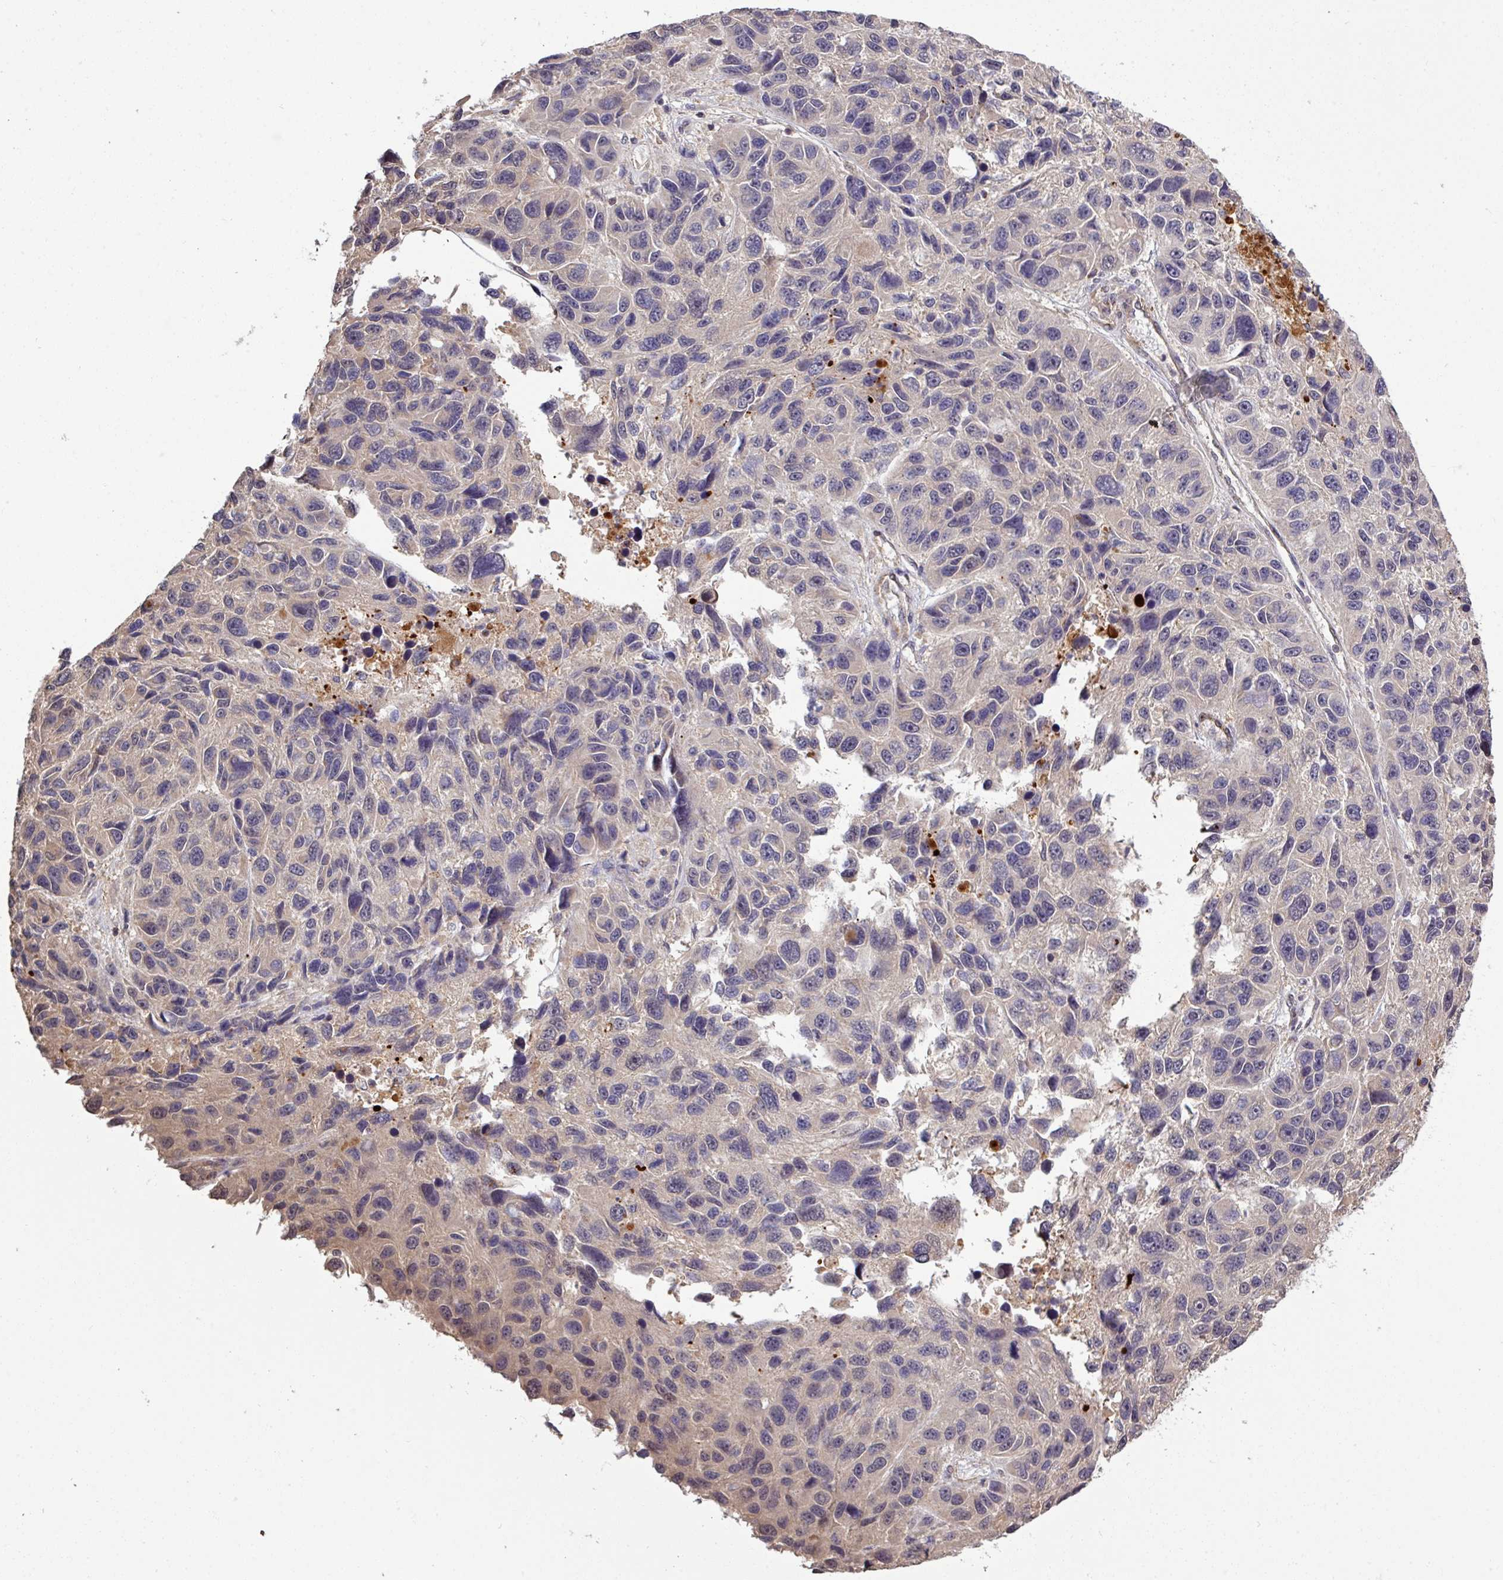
{"staining": {"intensity": "negative", "quantity": "none", "location": "none"}, "tissue": "melanoma", "cell_type": "Tumor cells", "image_type": "cancer", "snomed": [{"axis": "morphology", "description": "Malignant melanoma, NOS"}, {"axis": "topography", "description": "Skin"}], "caption": "Immunohistochemical staining of malignant melanoma demonstrates no significant staining in tumor cells.", "gene": "TUSC3", "patient": {"sex": "male", "age": 53}}